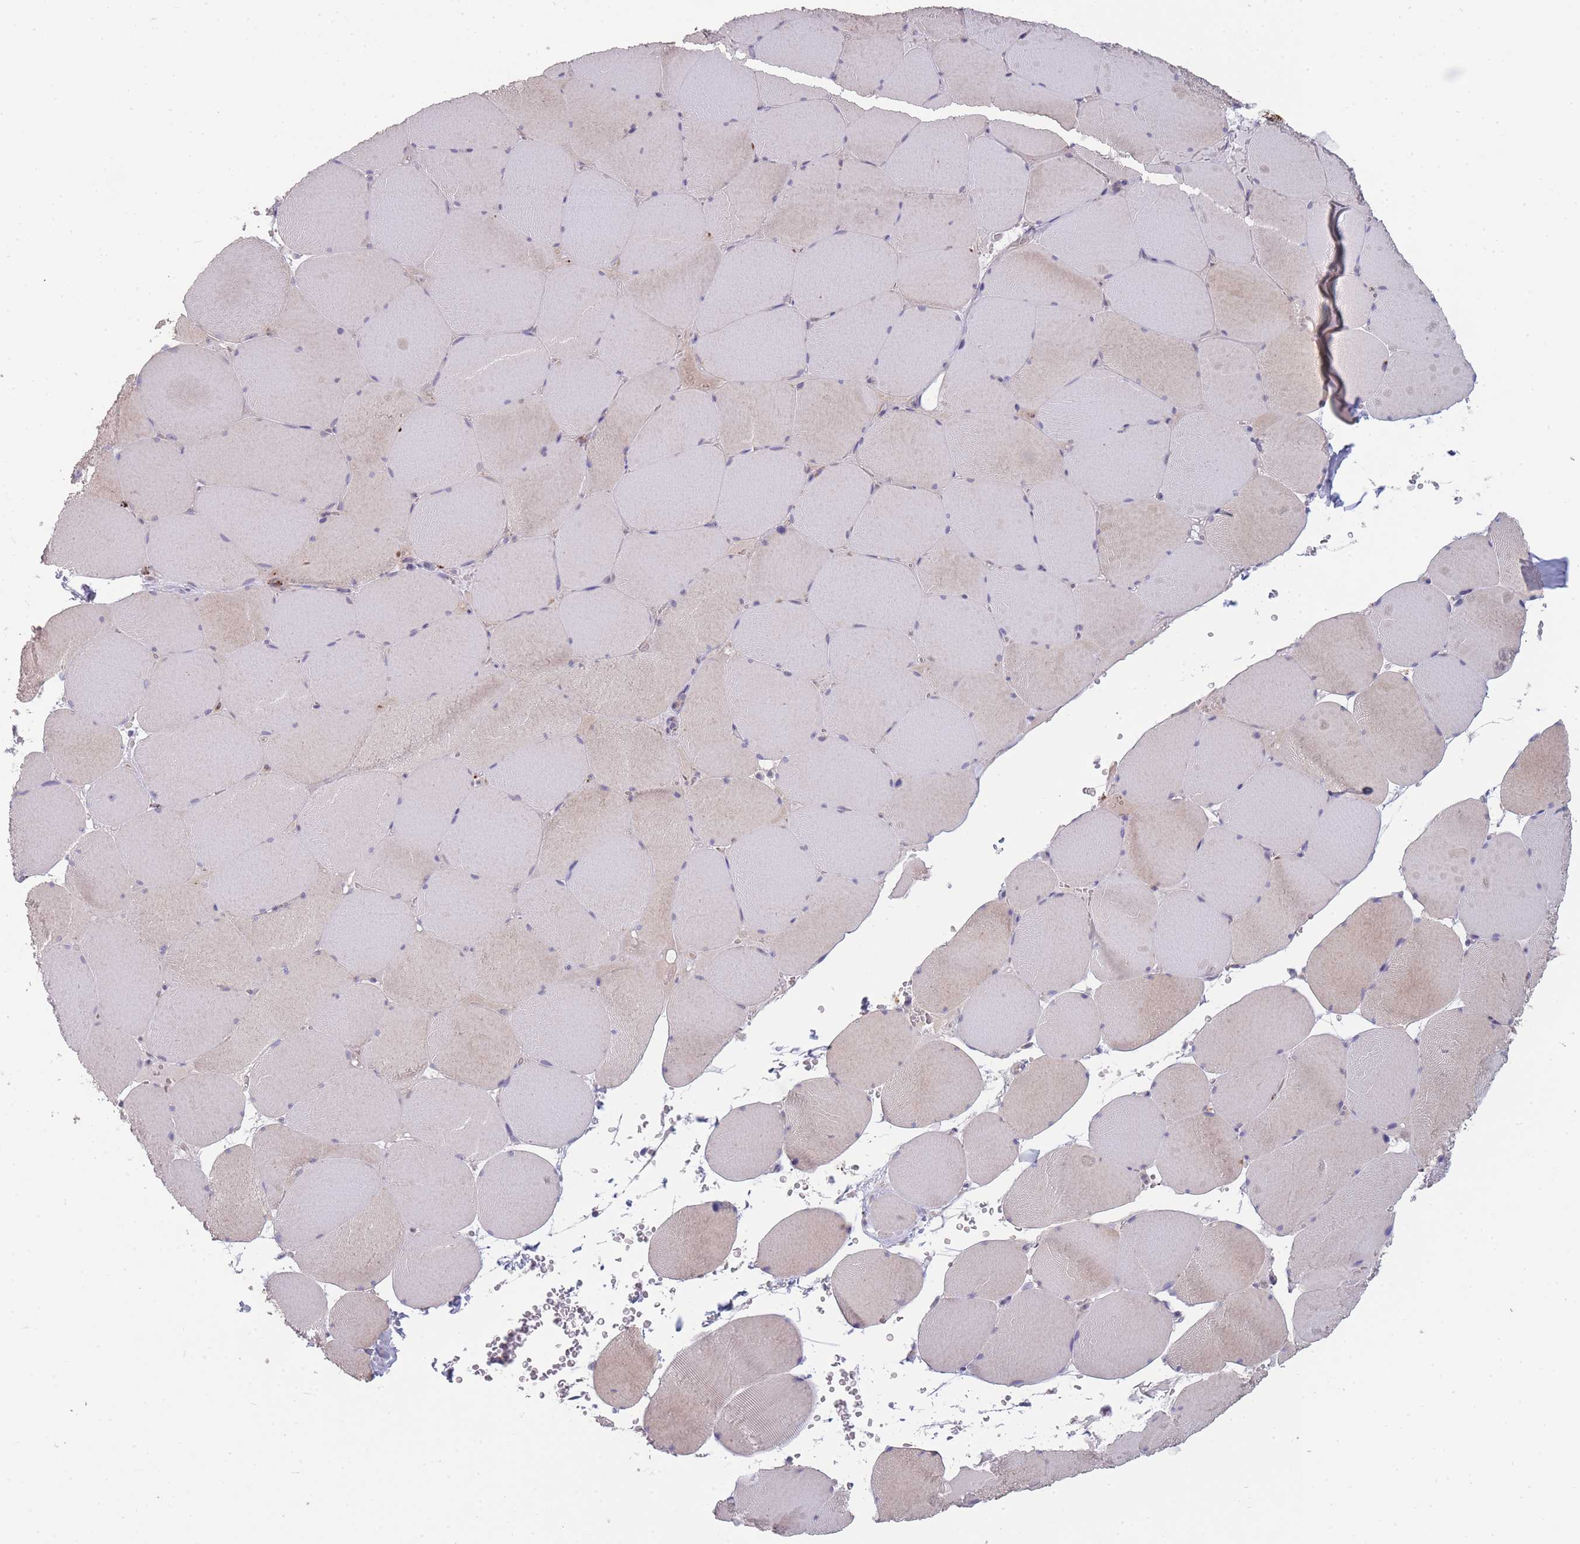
{"staining": {"intensity": "weak", "quantity": "<25%", "location": "cytoplasmic/membranous"}, "tissue": "skeletal muscle", "cell_type": "Myocytes", "image_type": "normal", "snomed": [{"axis": "morphology", "description": "Normal tissue, NOS"}, {"axis": "topography", "description": "Skeletal muscle"}, {"axis": "topography", "description": "Head-Neck"}], "caption": "DAB immunohistochemical staining of unremarkable skeletal muscle reveals no significant expression in myocytes.", "gene": "TRIM61", "patient": {"sex": "male", "age": 66}}